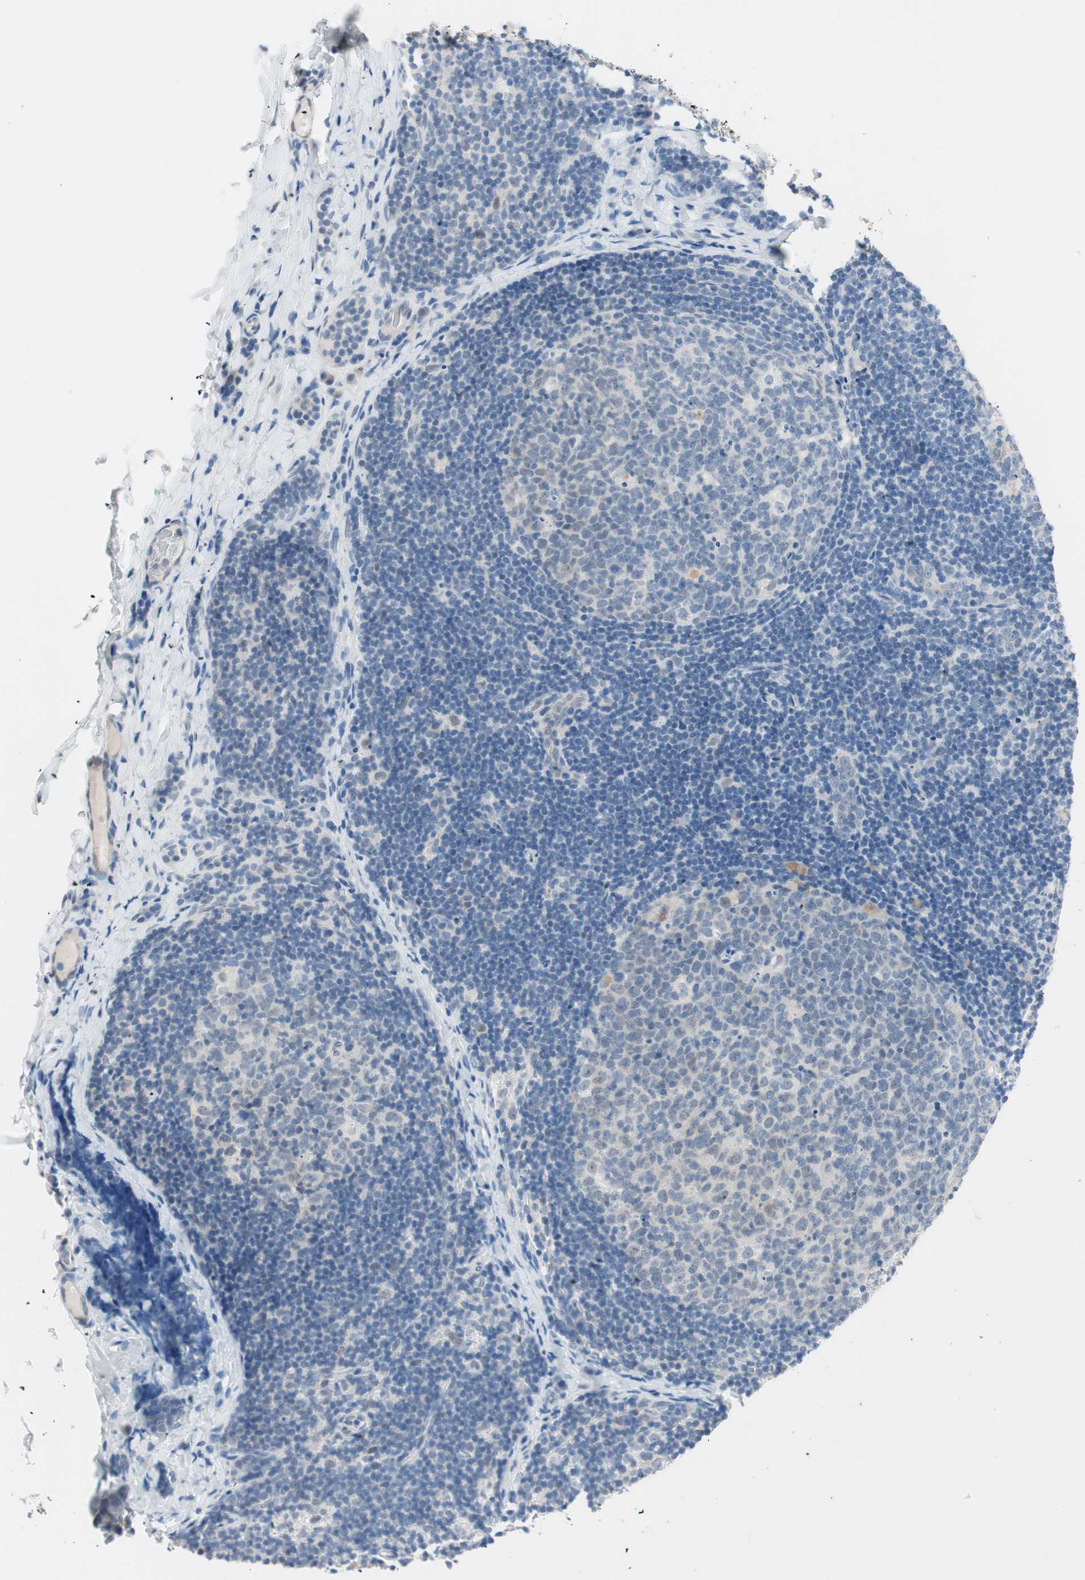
{"staining": {"intensity": "weak", "quantity": "<25%", "location": "cytoplasmic/membranous"}, "tissue": "lymph node", "cell_type": "Germinal center cells", "image_type": "normal", "snomed": [{"axis": "morphology", "description": "Normal tissue, NOS"}, {"axis": "topography", "description": "Lymph node"}], "caption": "A high-resolution micrograph shows IHC staining of unremarkable lymph node, which exhibits no significant expression in germinal center cells.", "gene": "GNAO1", "patient": {"sex": "female", "age": 14}}